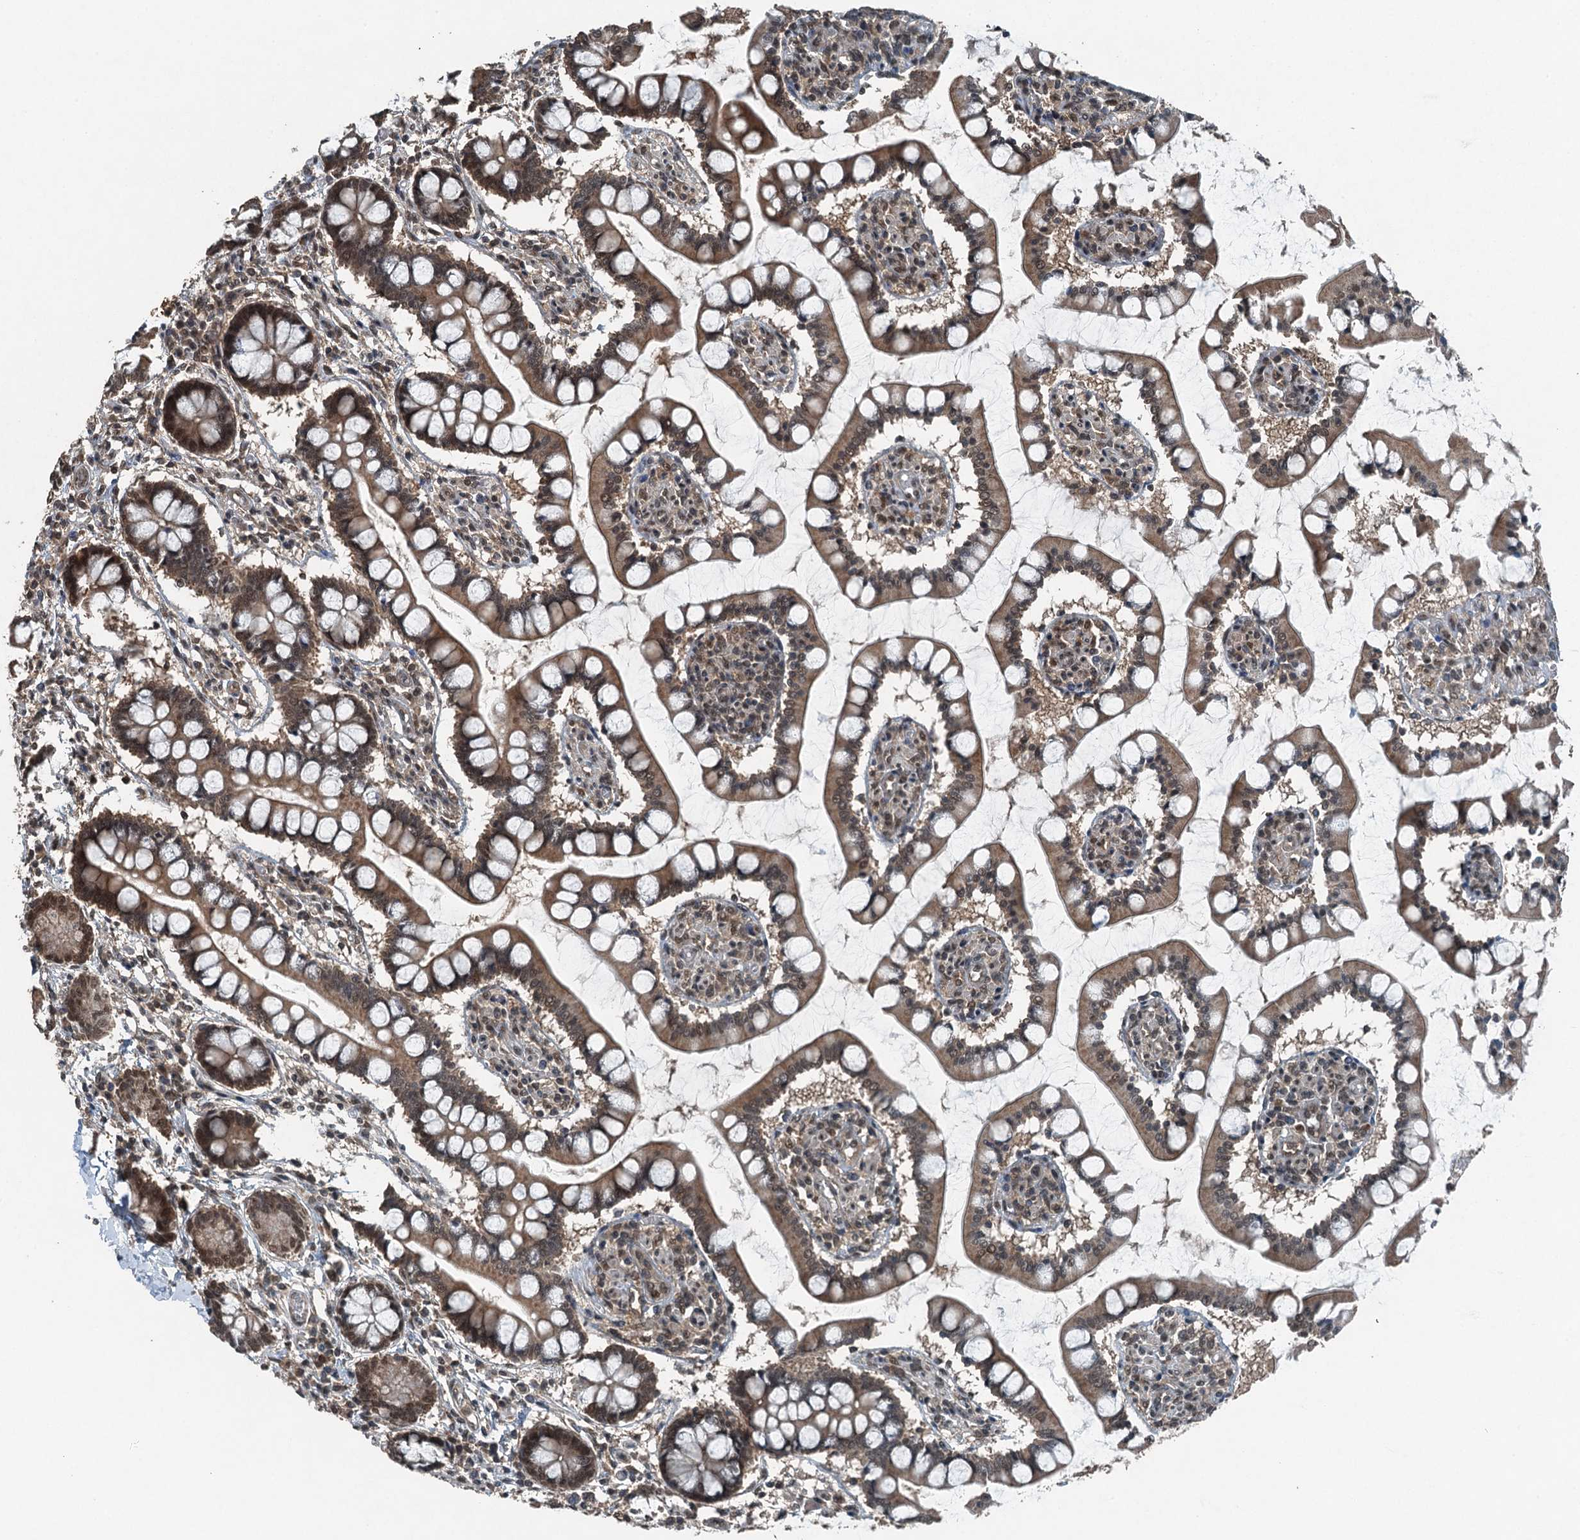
{"staining": {"intensity": "strong", "quantity": ">75%", "location": "cytoplasmic/membranous,nuclear"}, "tissue": "small intestine", "cell_type": "Glandular cells", "image_type": "normal", "snomed": [{"axis": "morphology", "description": "Normal tissue, NOS"}, {"axis": "topography", "description": "Small intestine"}], "caption": "Human small intestine stained for a protein (brown) exhibits strong cytoplasmic/membranous,nuclear positive expression in approximately >75% of glandular cells.", "gene": "UBXN6", "patient": {"sex": "male", "age": 52}}